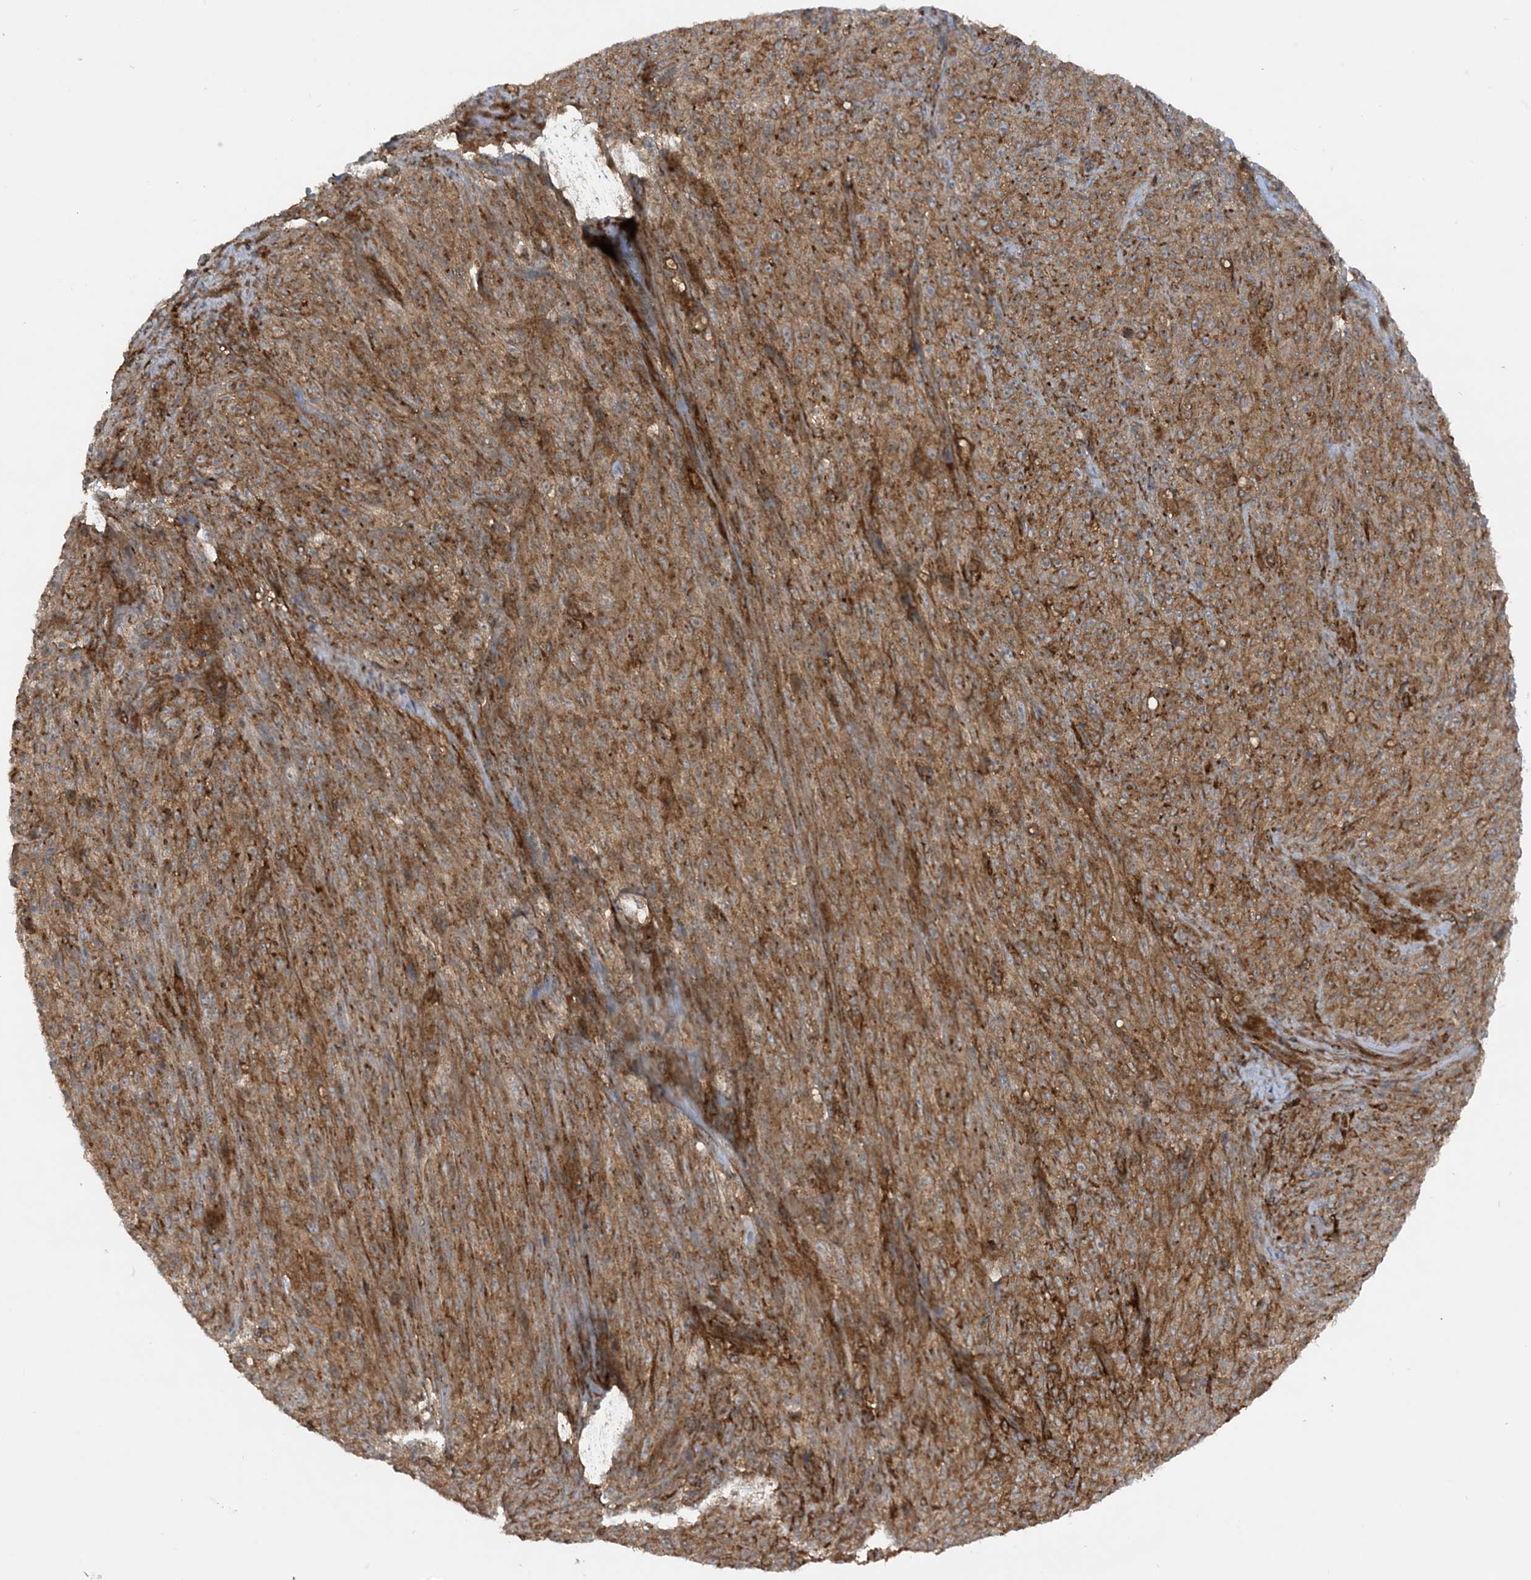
{"staining": {"intensity": "strong", "quantity": ">75%", "location": "cytoplasmic/membranous"}, "tissue": "melanoma", "cell_type": "Tumor cells", "image_type": "cancer", "snomed": [{"axis": "morphology", "description": "Malignant melanoma, NOS"}, {"axis": "topography", "description": "Skin"}], "caption": "This is a histology image of immunohistochemistry staining of malignant melanoma, which shows strong positivity in the cytoplasmic/membranous of tumor cells.", "gene": "STAM2", "patient": {"sex": "female", "age": 82}}